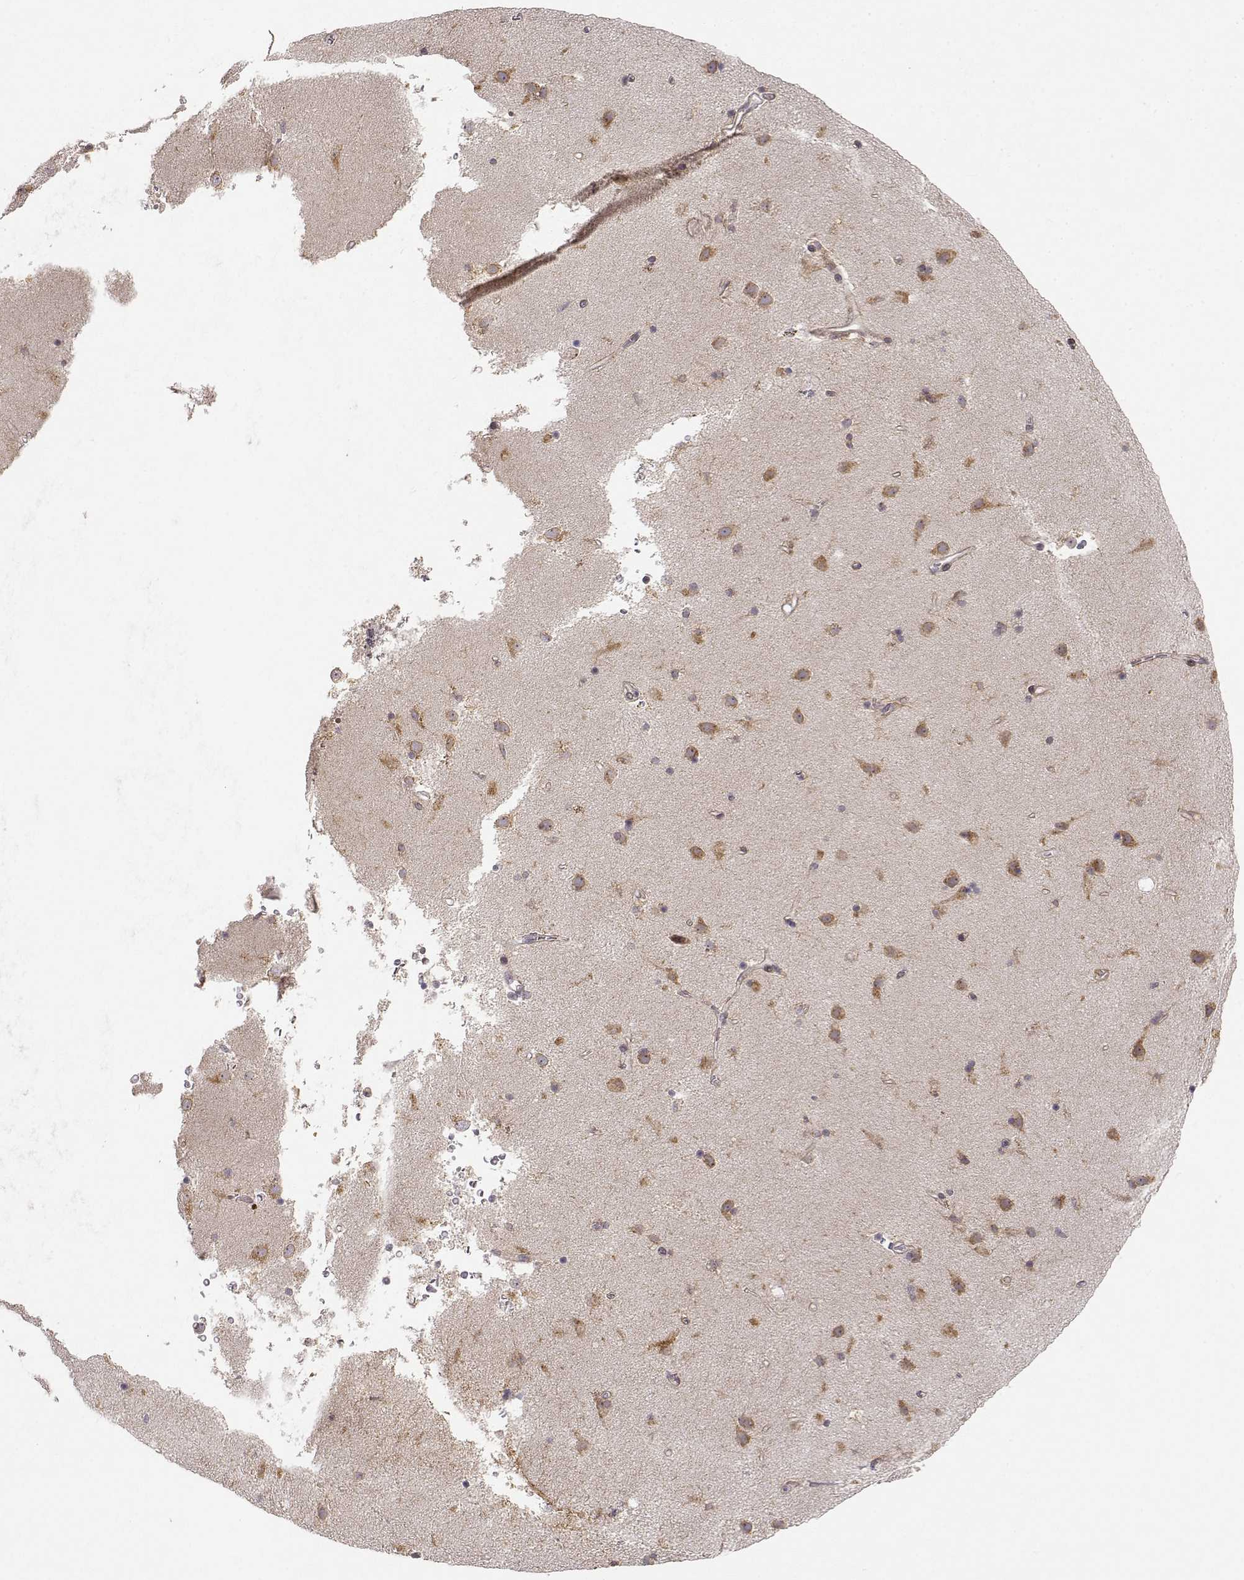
{"staining": {"intensity": "negative", "quantity": "none", "location": "none"}, "tissue": "caudate", "cell_type": "Glial cells", "image_type": "normal", "snomed": [{"axis": "morphology", "description": "Normal tissue, NOS"}, {"axis": "topography", "description": "Lateral ventricle wall"}], "caption": "Immunohistochemical staining of unremarkable caudate reveals no significant staining in glial cells.", "gene": "ERGIC2", "patient": {"sex": "female", "age": 71}}